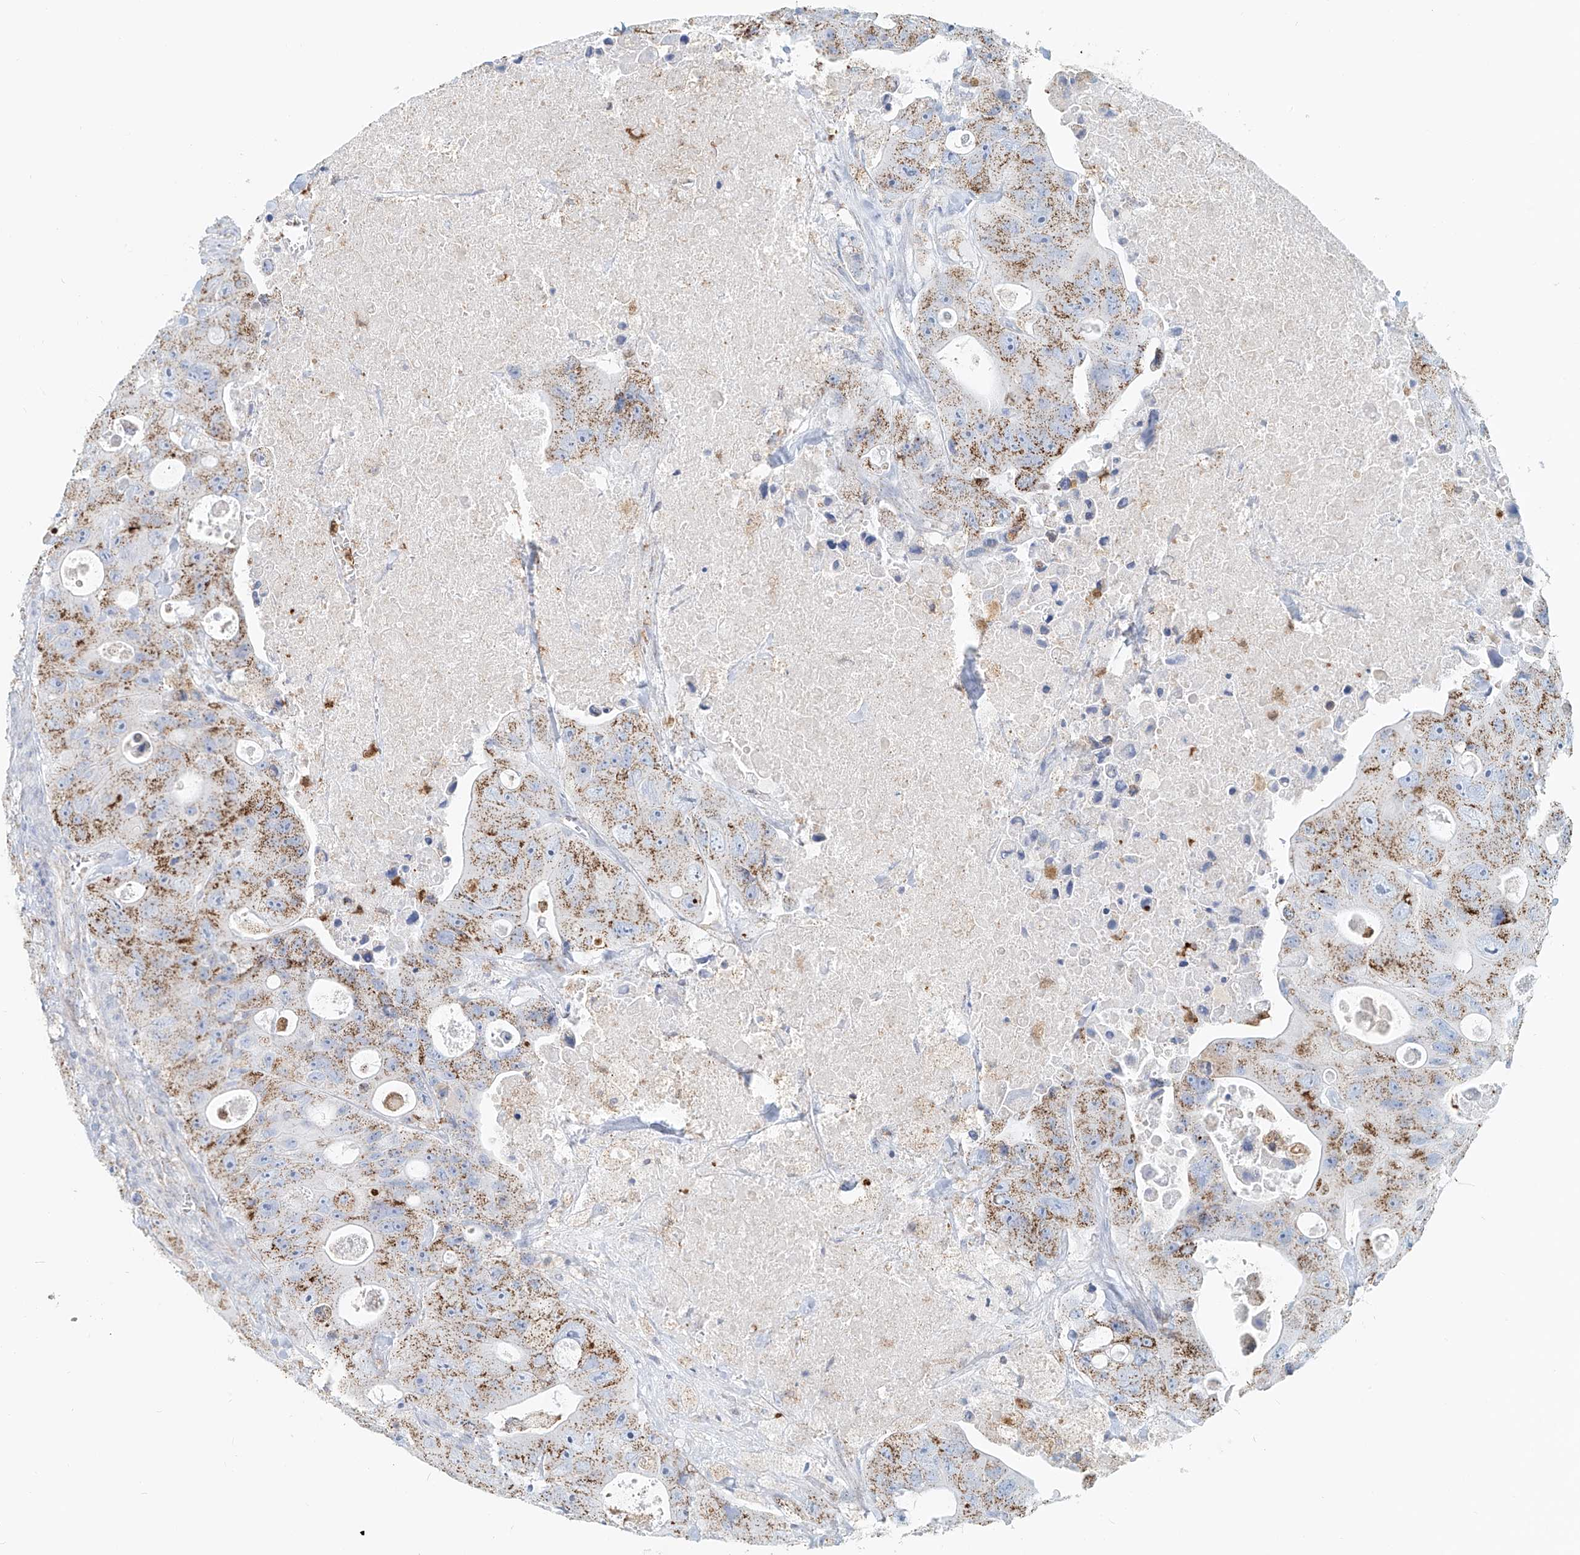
{"staining": {"intensity": "moderate", "quantity": ">75%", "location": "cytoplasmic/membranous"}, "tissue": "colorectal cancer", "cell_type": "Tumor cells", "image_type": "cancer", "snomed": [{"axis": "morphology", "description": "Adenocarcinoma, NOS"}, {"axis": "topography", "description": "Colon"}], "caption": "Immunohistochemistry (IHC) staining of adenocarcinoma (colorectal), which shows medium levels of moderate cytoplasmic/membranous staining in approximately >75% of tumor cells indicating moderate cytoplasmic/membranous protein staining. The staining was performed using DAB (3,3'-diaminobenzidine) (brown) for protein detection and nuclei were counterstained in hematoxylin (blue).", "gene": "PTPRA", "patient": {"sex": "female", "age": 46}}